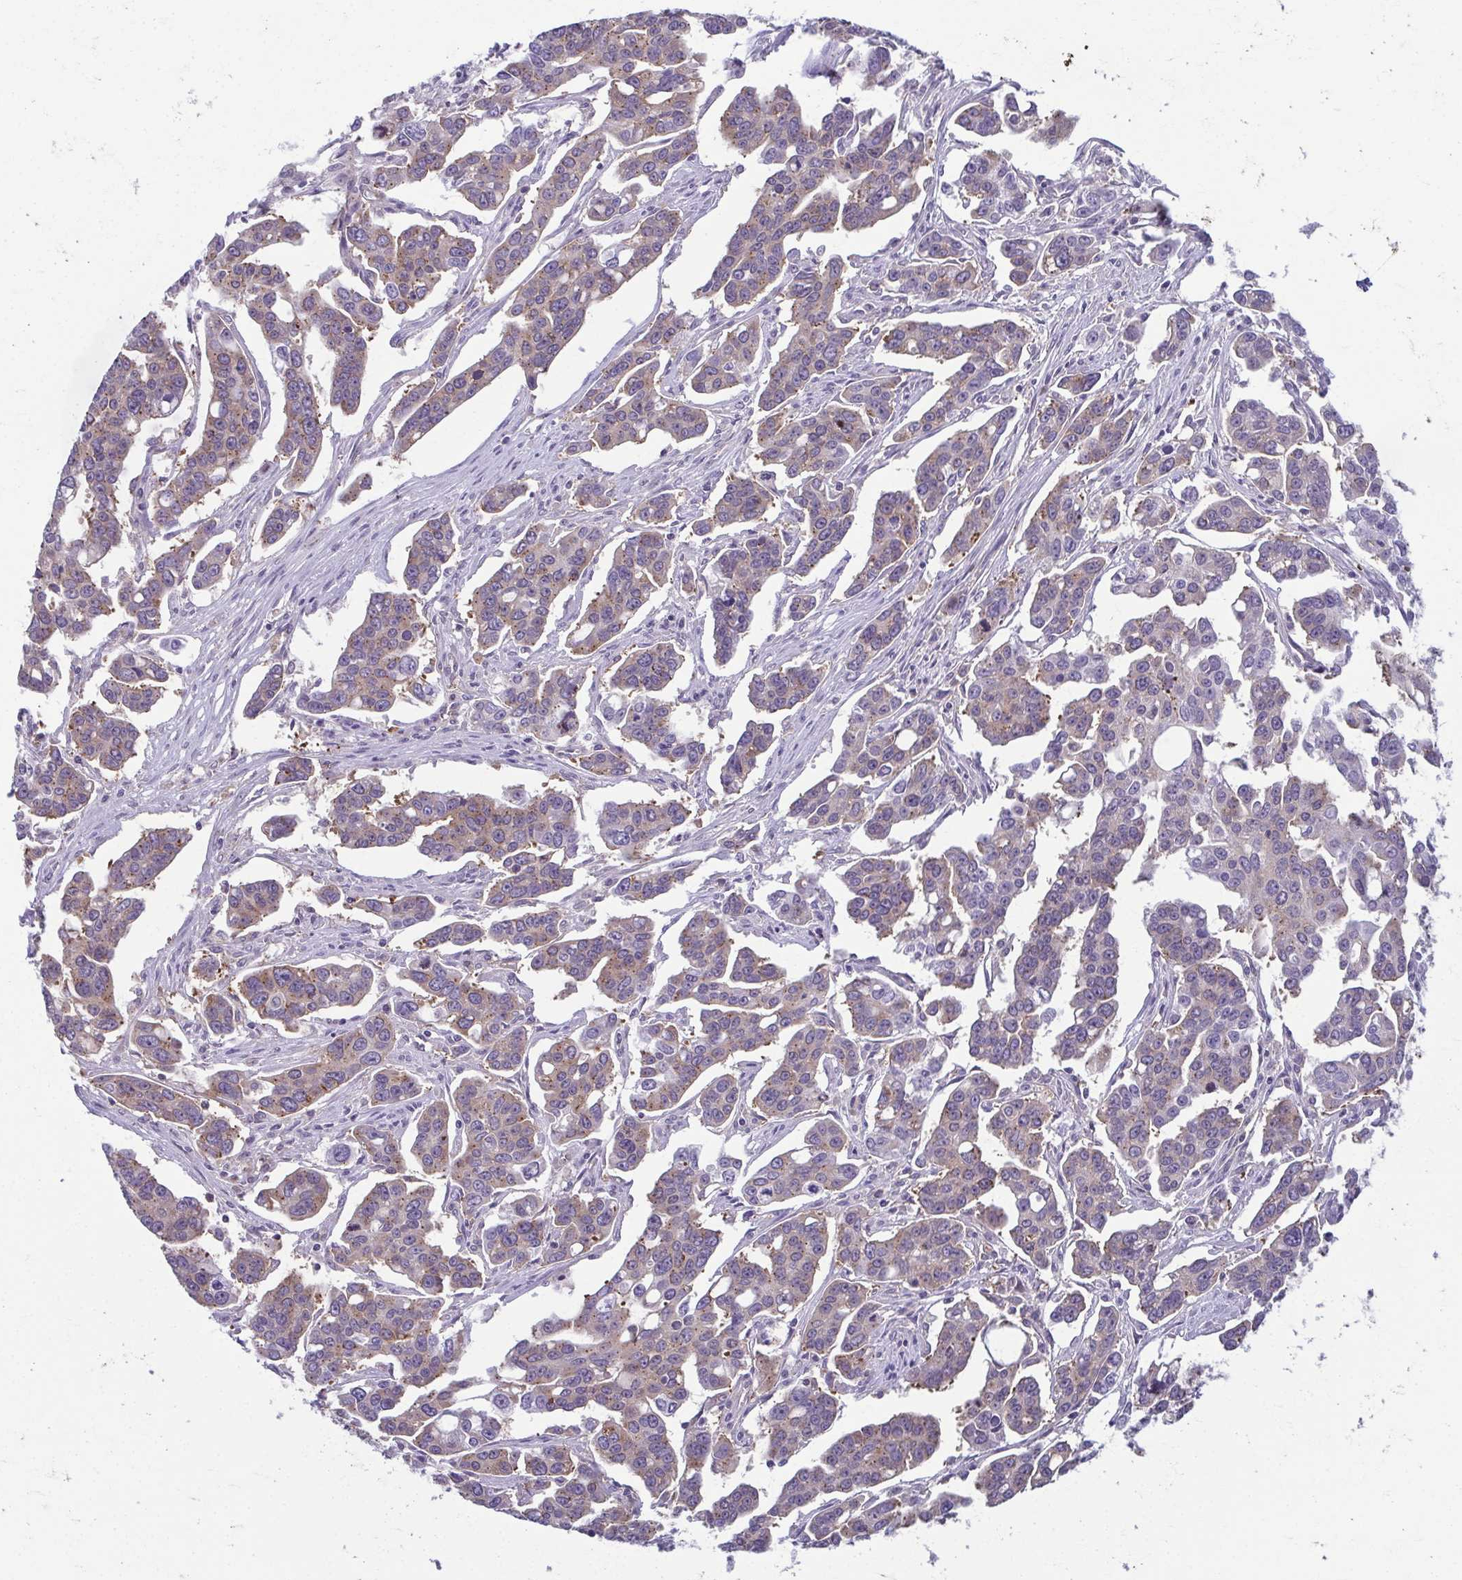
{"staining": {"intensity": "weak", "quantity": ">75%", "location": "cytoplasmic/membranous"}, "tissue": "ovarian cancer", "cell_type": "Tumor cells", "image_type": "cancer", "snomed": [{"axis": "morphology", "description": "Carcinoma, endometroid"}, {"axis": "topography", "description": "Ovary"}], "caption": "Tumor cells demonstrate low levels of weak cytoplasmic/membranous positivity in approximately >75% of cells in human ovarian endometroid carcinoma. (DAB IHC, brown staining for protein, blue staining for nuclei).", "gene": "TMEM108", "patient": {"sex": "female", "age": 78}}